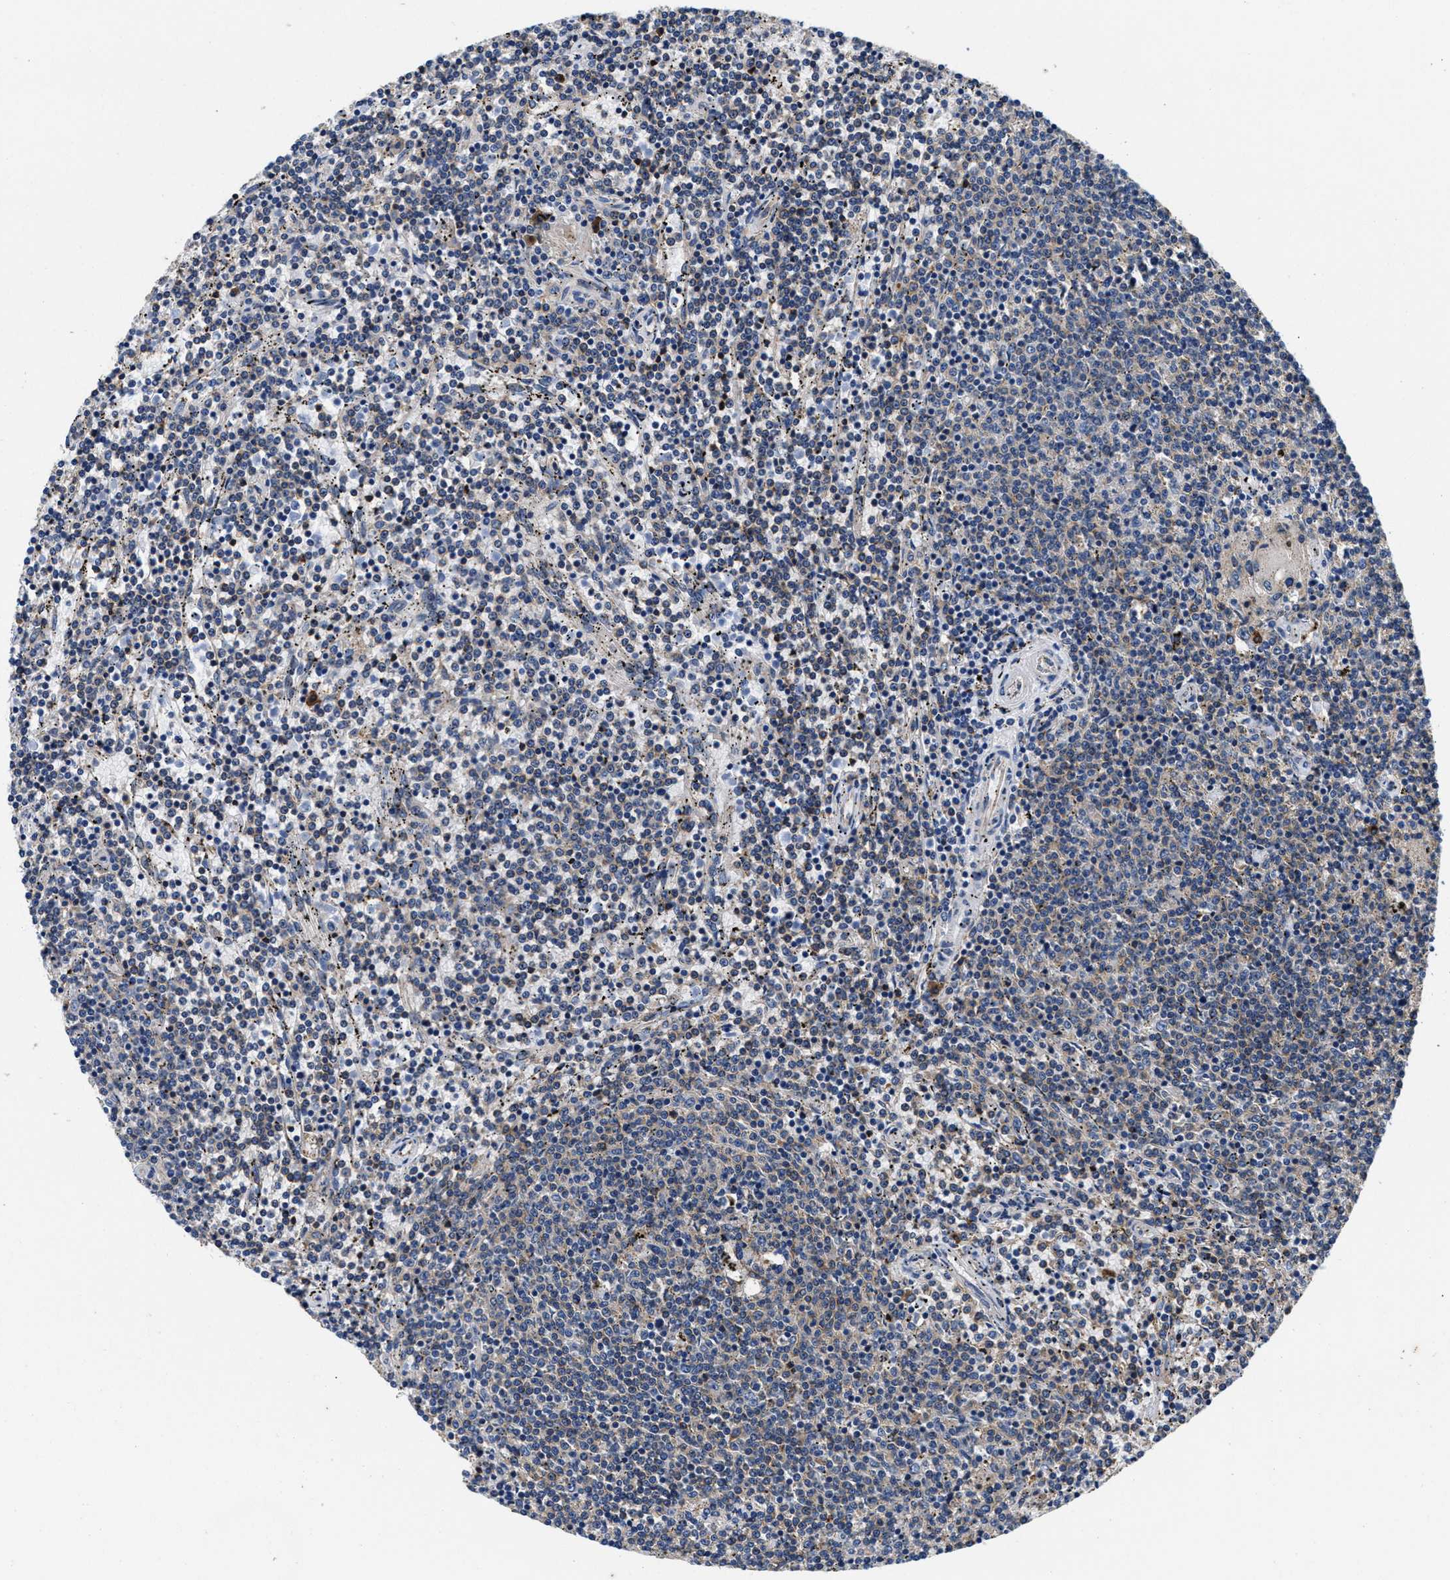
{"staining": {"intensity": "negative", "quantity": "none", "location": "none"}, "tissue": "lymphoma", "cell_type": "Tumor cells", "image_type": "cancer", "snomed": [{"axis": "morphology", "description": "Malignant lymphoma, non-Hodgkin's type, Low grade"}, {"axis": "topography", "description": "Spleen"}], "caption": "Immunohistochemistry photomicrograph of human lymphoma stained for a protein (brown), which demonstrates no staining in tumor cells.", "gene": "PPP1R9B", "patient": {"sex": "female", "age": 50}}